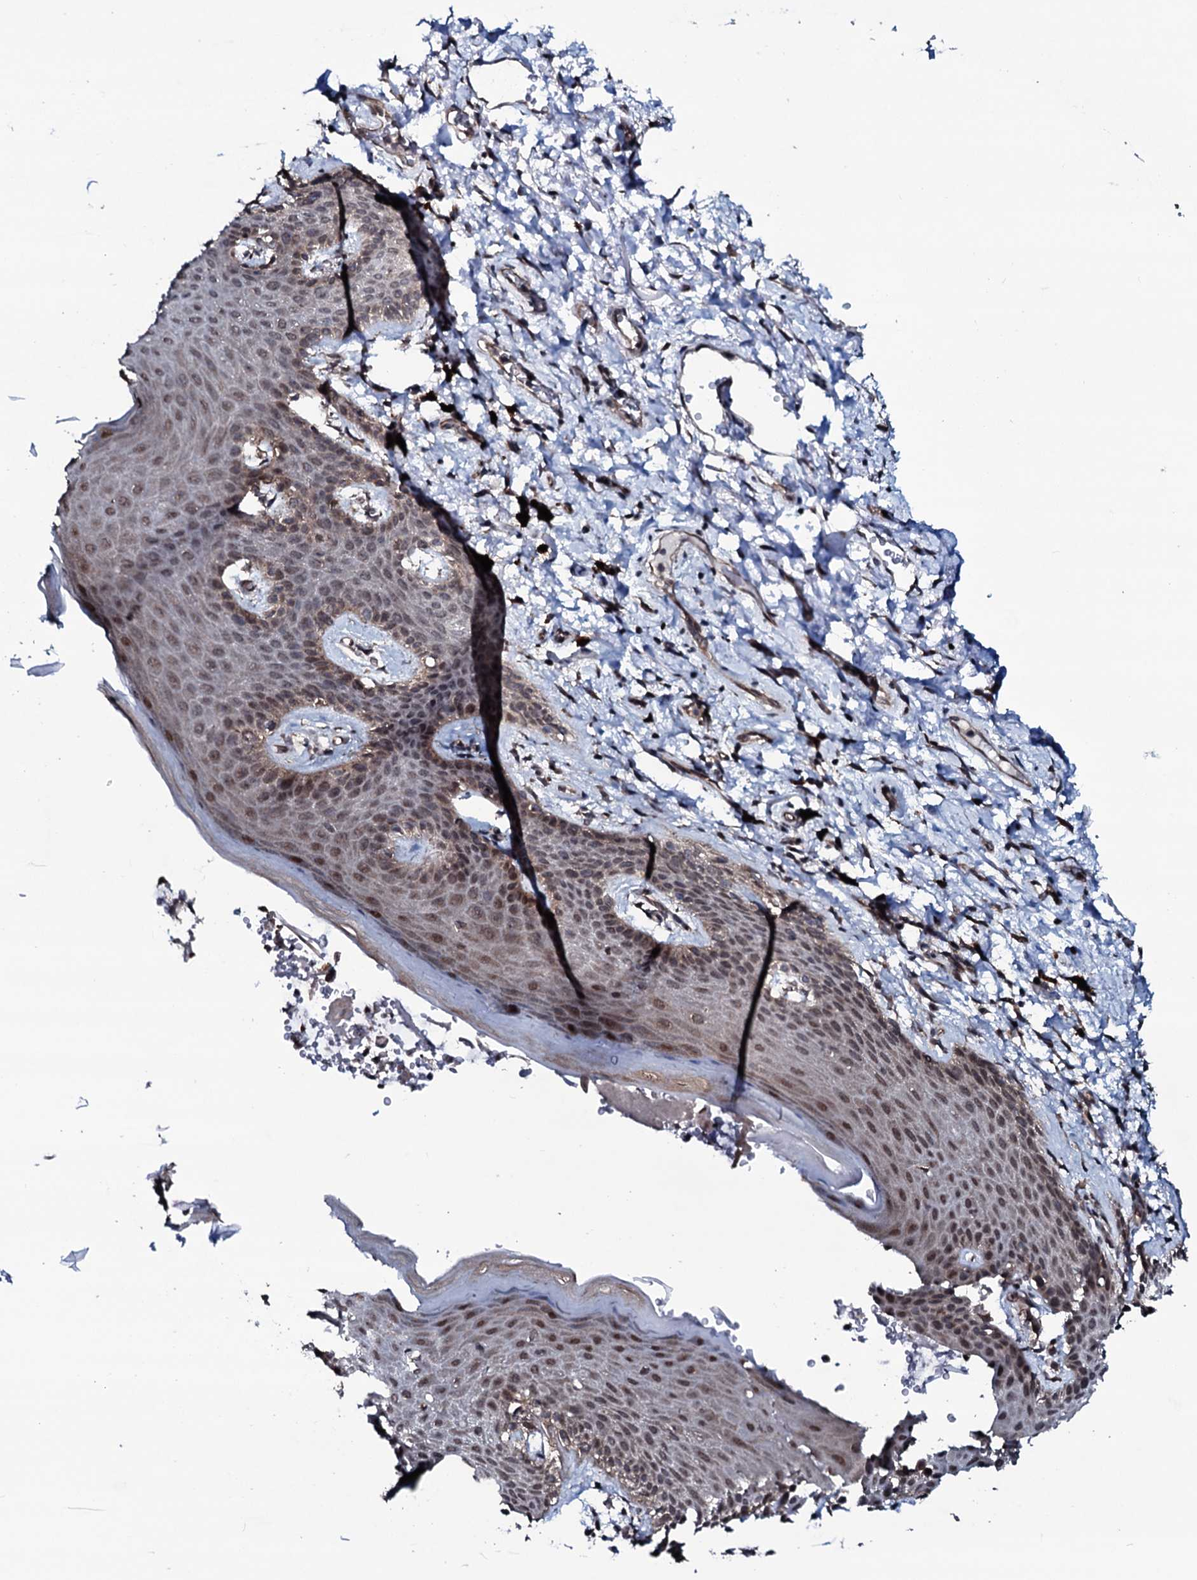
{"staining": {"intensity": "moderate", "quantity": "<25%", "location": "cytoplasmic/membranous,nuclear"}, "tissue": "skin", "cell_type": "Epidermal cells", "image_type": "normal", "snomed": [{"axis": "morphology", "description": "Normal tissue, NOS"}, {"axis": "topography", "description": "Anal"}], "caption": "Skin stained with DAB (3,3'-diaminobenzidine) immunohistochemistry (IHC) shows low levels of moderate cytoplasmic/membranous,nuclear expression in approximately <25% of epidermal cells. The staining was performed using DAB to visualize the protein expression in brown, while the nuclei were stained in blue with hematoxylin (Magnification: 20x).", "gene": "OGFOD2", "patient": {"sex": "female", "age": 46}}